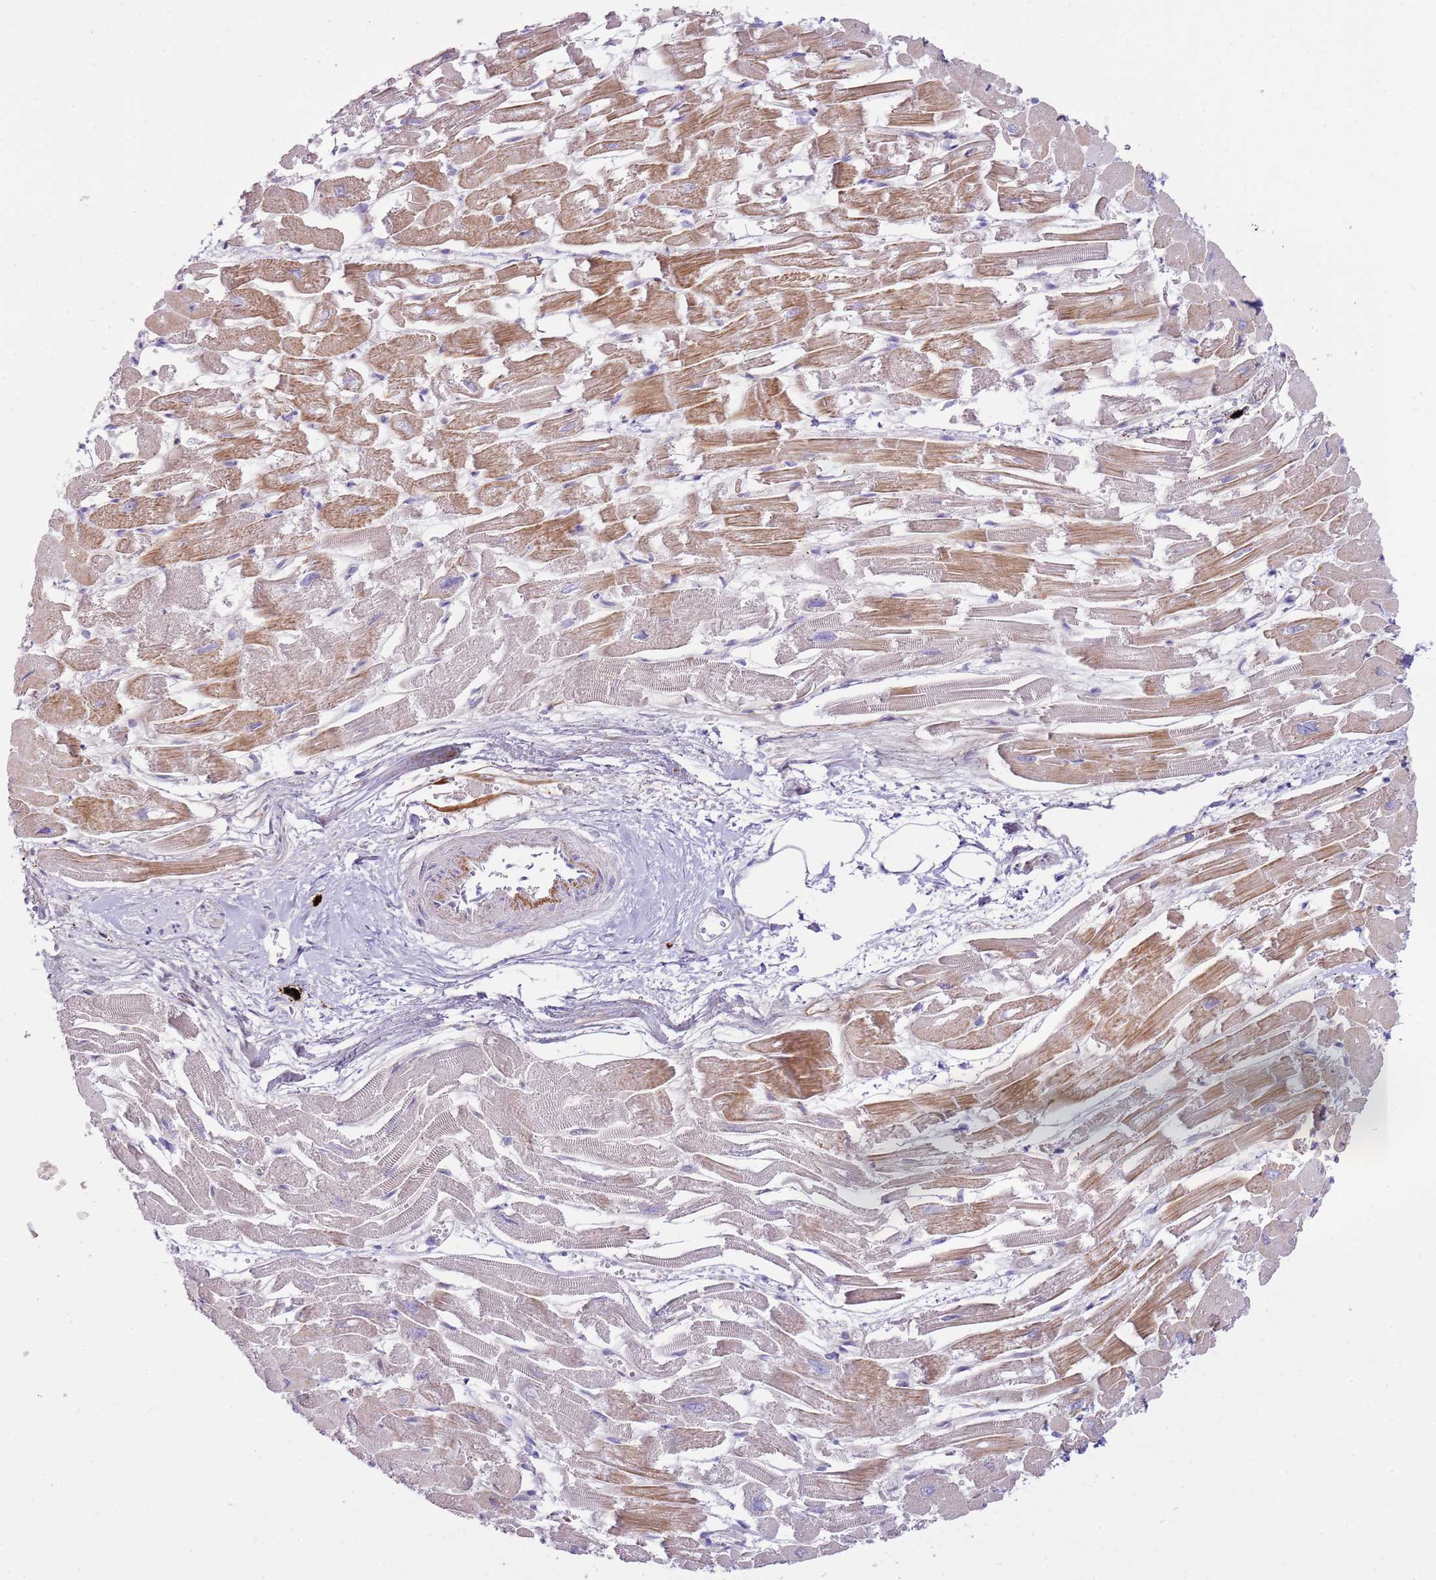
{"staining": {"intensity": "moderate", "quantity": ">75%", "location": "cytoplasmic/membranous"}, "tissue": "heart muscle", "cell_type": "Cardiomyocytes", "image_type": "normal", "snomed": [{"axis": "morphology", "description": "Normal tissue, NOS"}, {"axis": "topography", "description": "Heart"}], "caption": "Protein expression analysis of normal heart muscle demonstrates moderate cytoplasmic/membranous positivity in approximately >75% of cardiomyocytes. (DAB IHC with brightfield microscopy, high magnification).", "gene": "FPR1", "patient": {"sex": "male", "age": 54}}